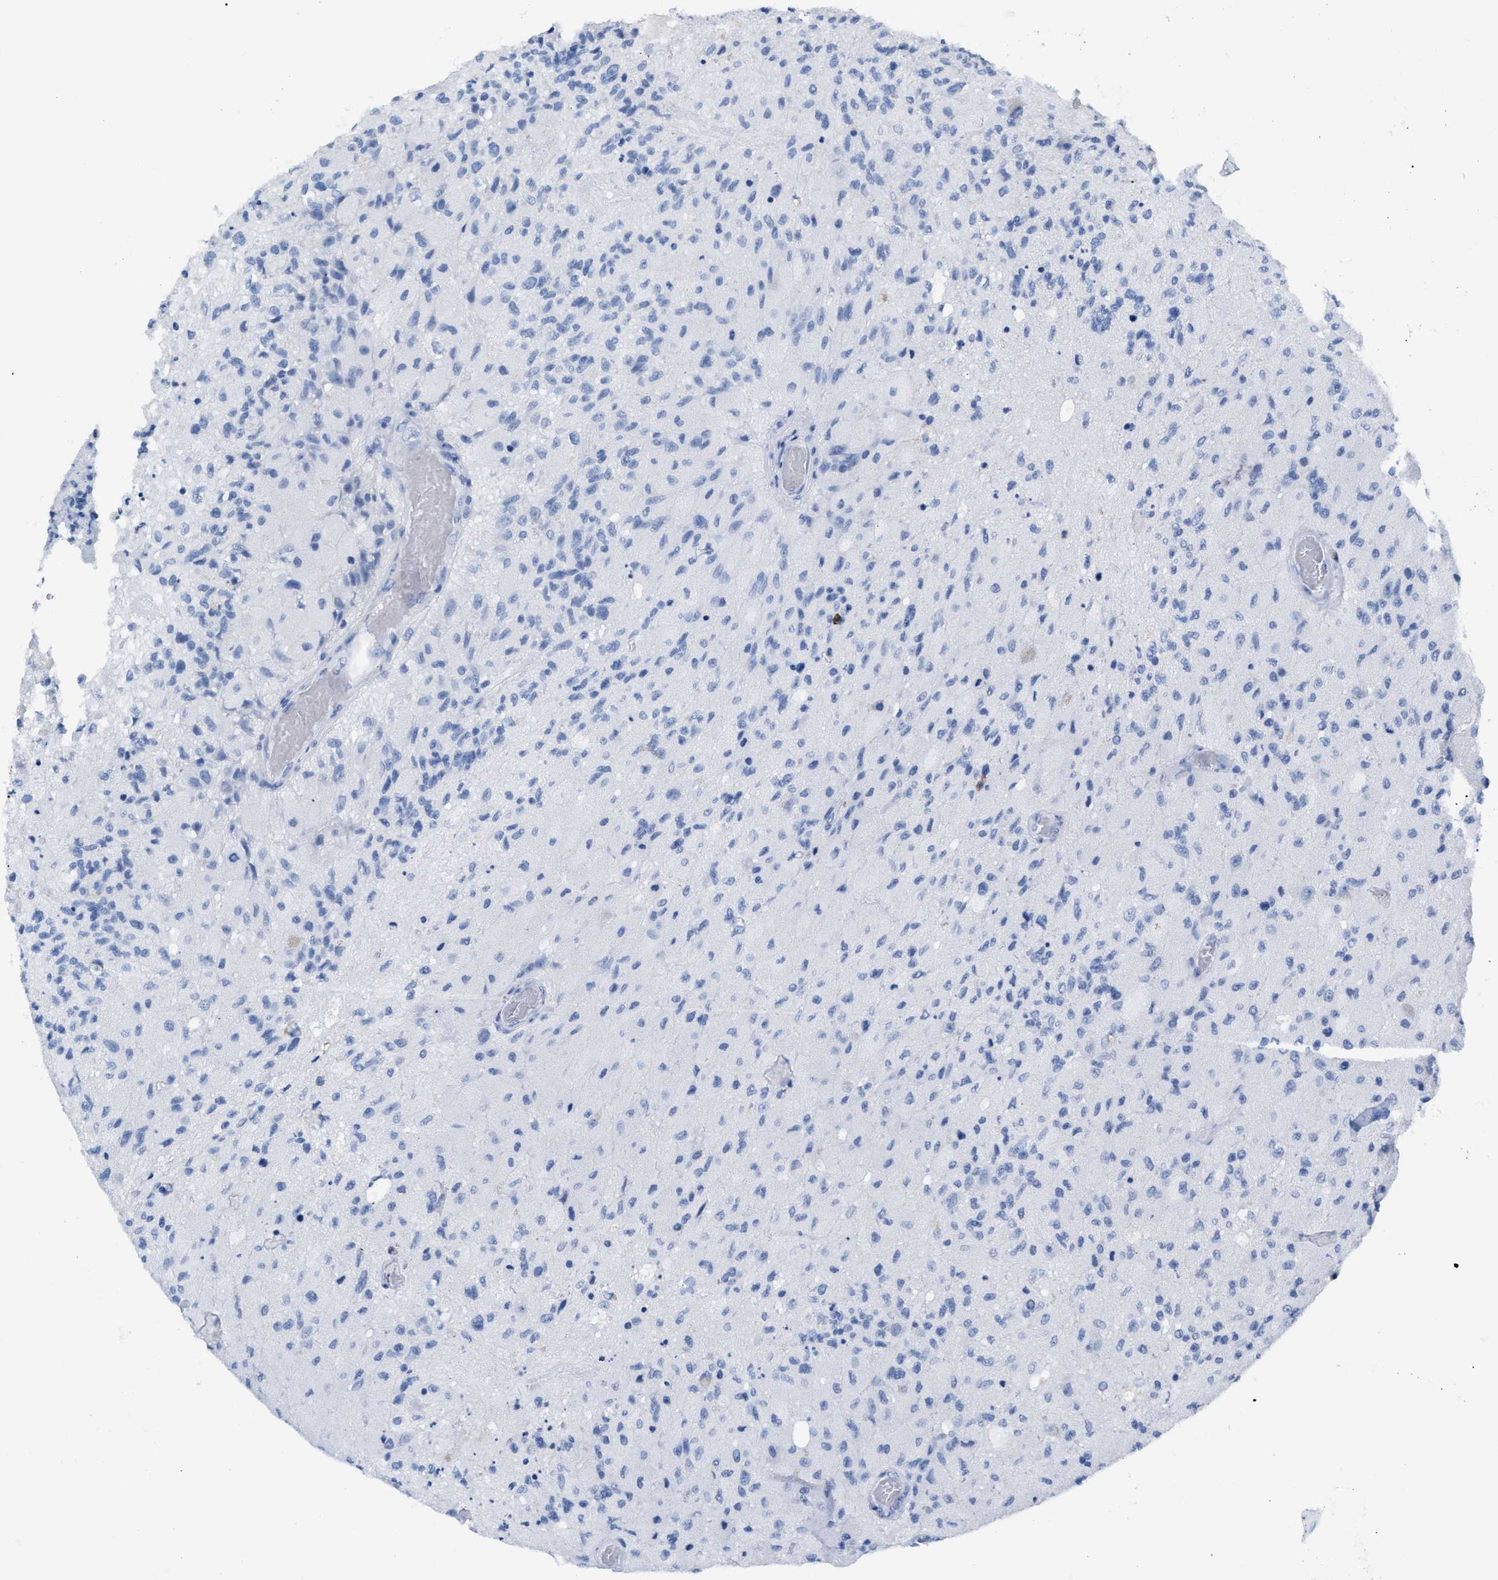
{"staining": {"intensity": "negative", "quantity": "none", "location": "none"}, "tissue": "glioma", "cell_type": "Tumor cells", "image_type": "cancer", "snomed": [{"axis": "morphology", "description": "Normal tissue, NOS"}, {"axis": "morphology", "description": "Glioma, malignant, High grade"}, {"axis": "topography", "description": "Cerebral cortex"}], "caption": "Immunohistochemistry photomicrograph of glioma stained for a protein (brown), which demonstrates no staining in tumor cells.", "gene": "CD5", "patient": {"sex": "male", "age": 77}}